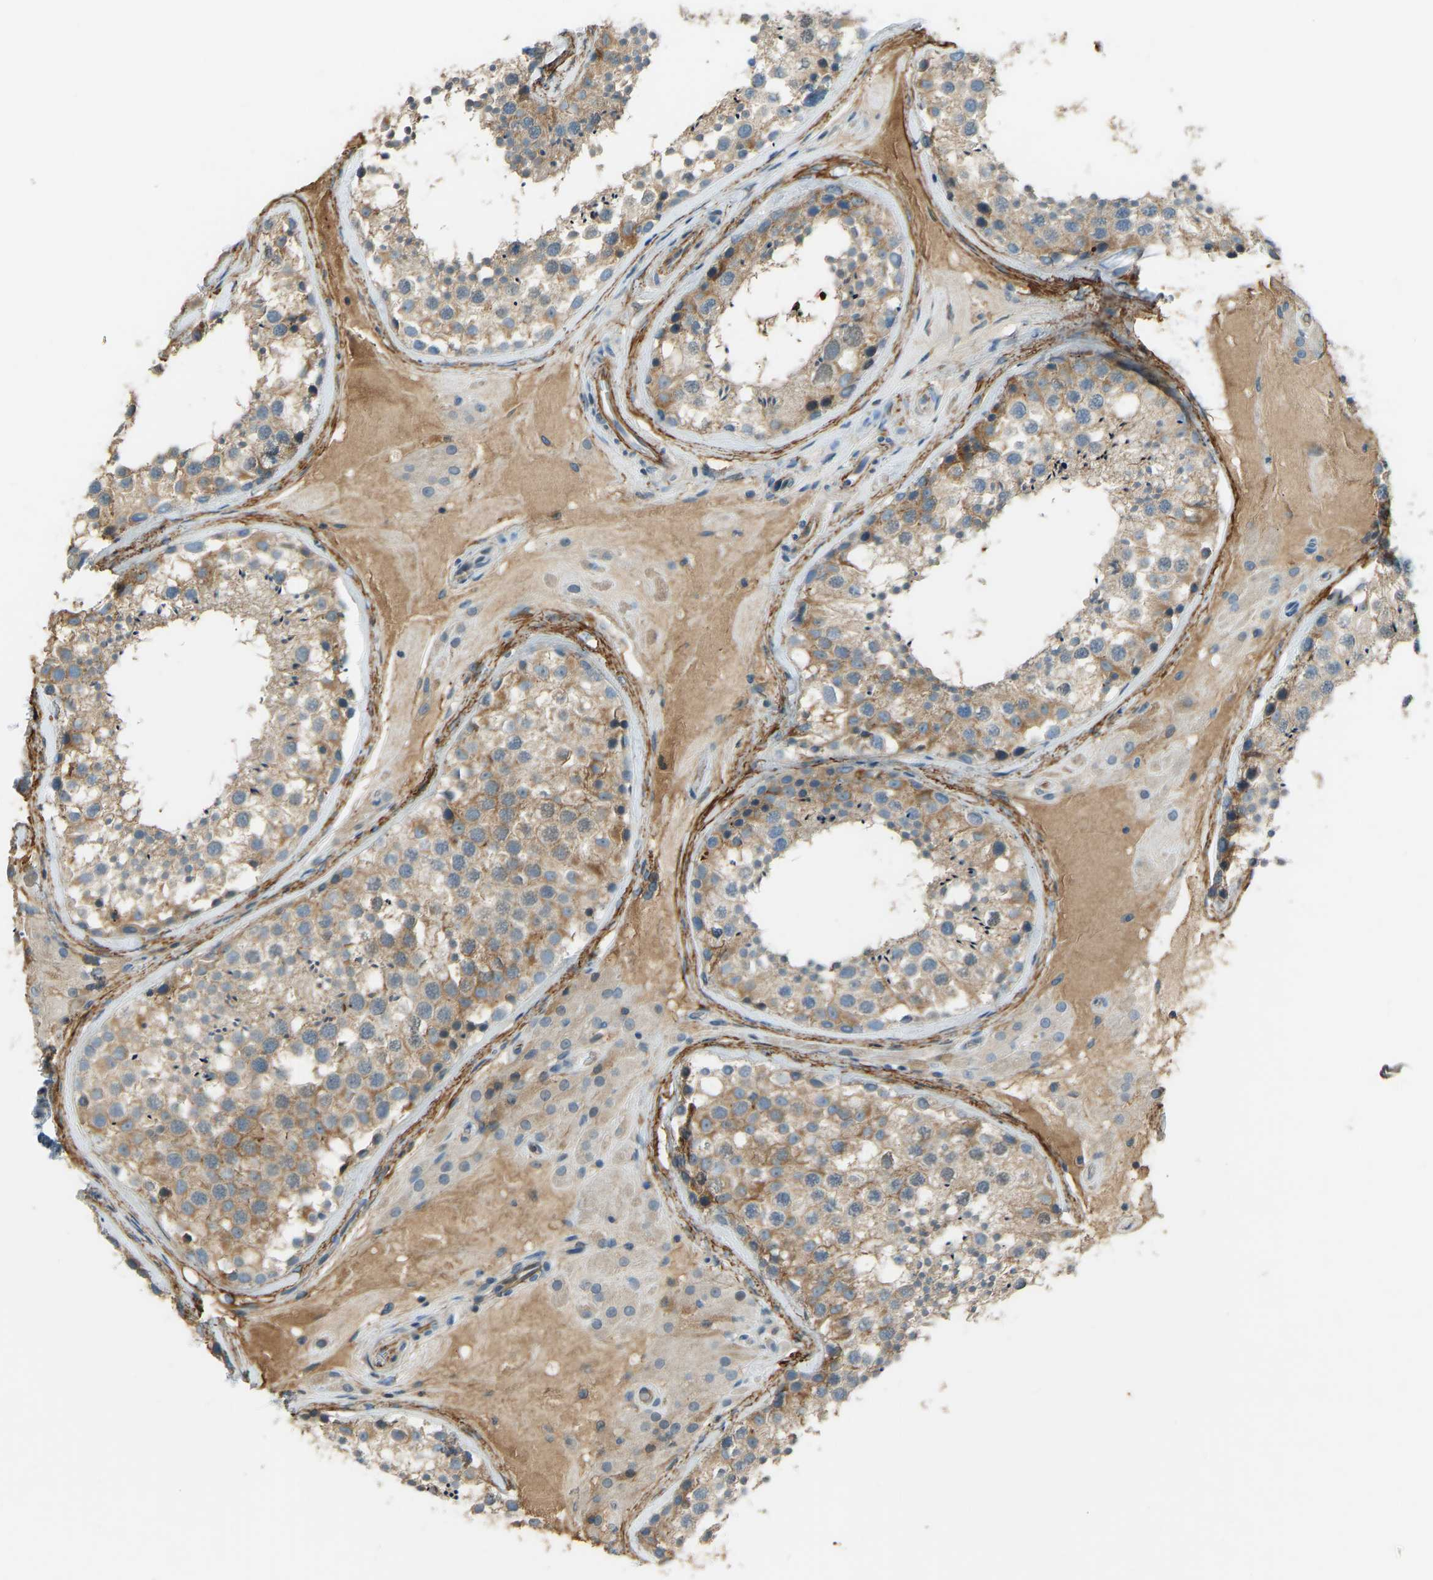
{"staining": {"intensity": "weak", "quantity": ">75%", "location": "cytoplasmic/membranous"}, "tissue": "testis", "cell_type": "Cells in seminiferous ducts", "image_type": "normal", "snomed": [{"axis": "morphology", "description": "Normal tissue, NOS"}, {"axis": "topography", "description": "Testis"}], "caption": "This is a histology image of immunohistochemistry (IHC) staining of normal testis, which shows weak staining in the cytoplasmic/membranous of cells in seminiferous ducts.", "gene": "FBLN2", "patient": {"sex": "male", "age": 46}}